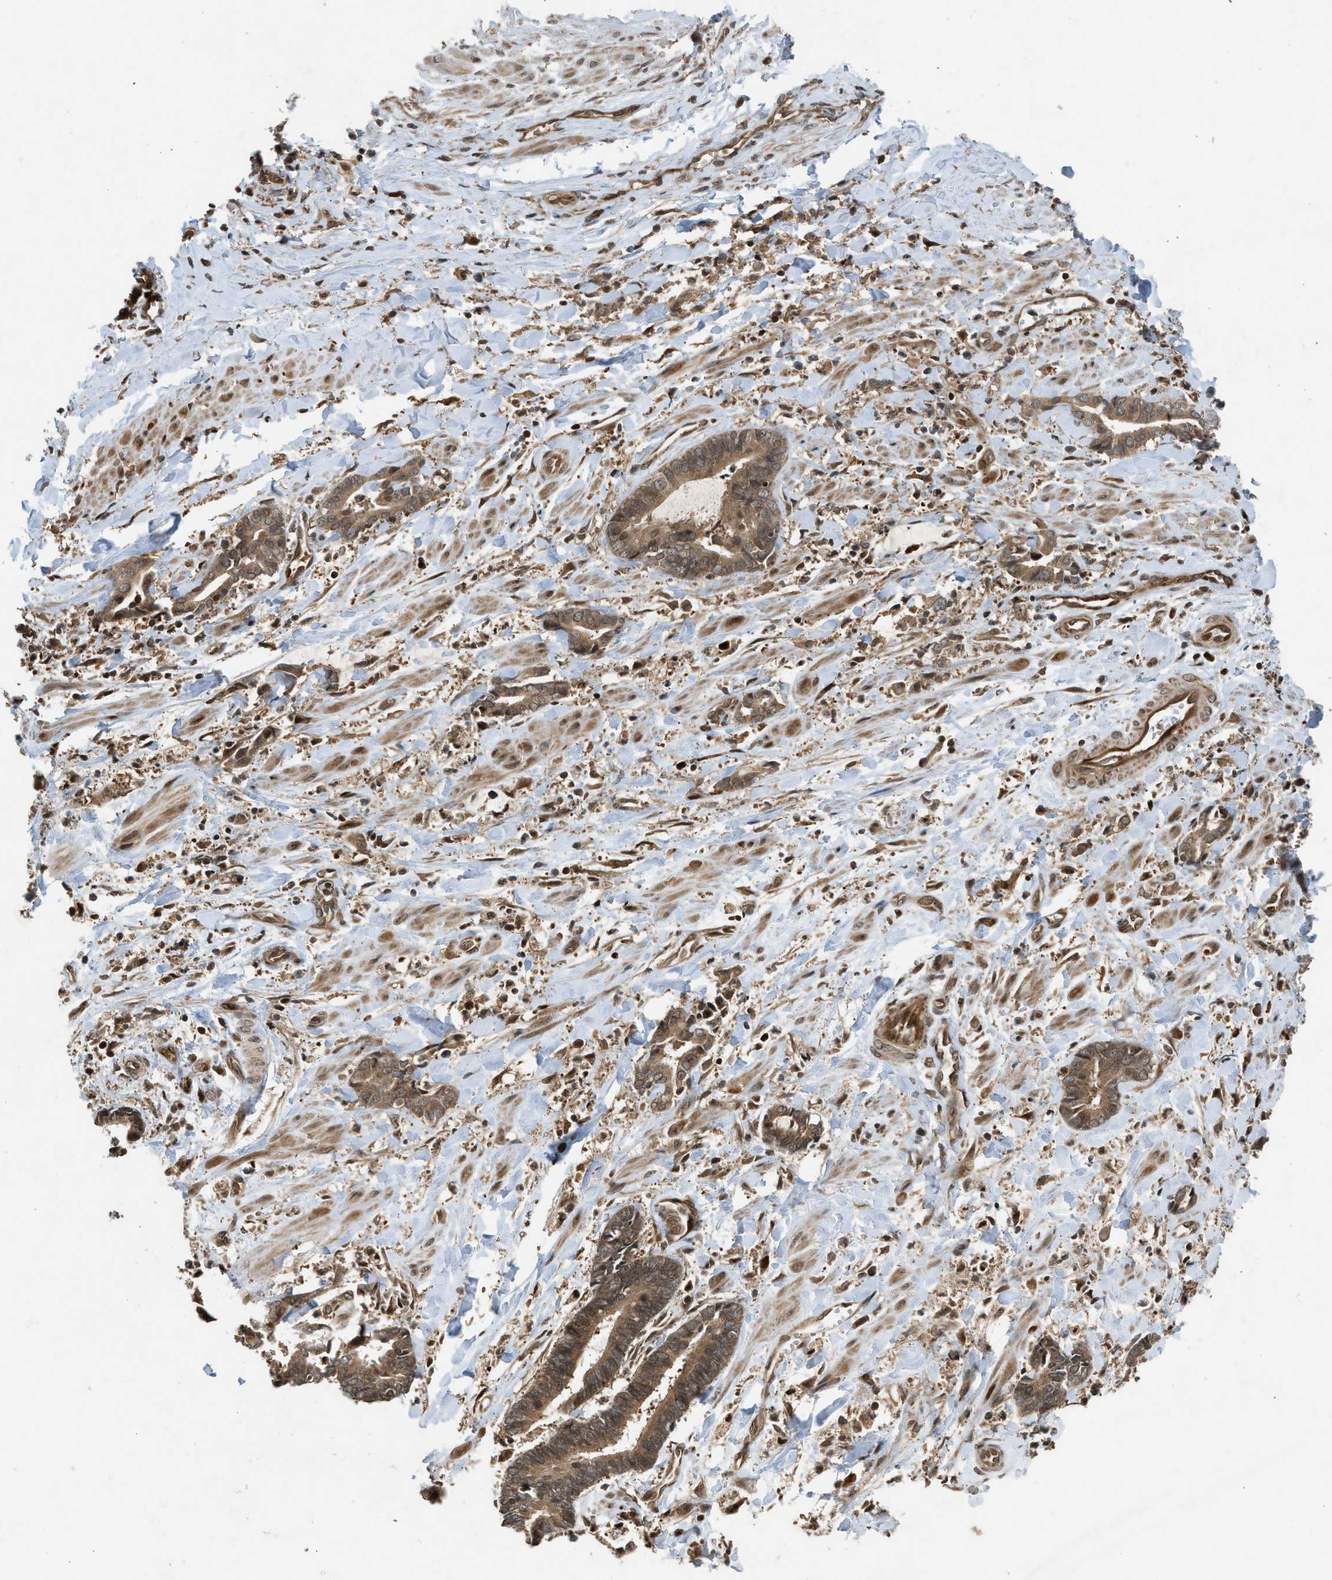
{"staining": {"intensity": "moderate", "quantity": ">75%", "location": "cytoplasmic/membranous"}, "tissue": "cervical cancer", "cell_type": "Tumor cells", "image_type": "cancer", "snomed": [{"axis": "morphology", "description": "Adenocarcinoma, NOS"}, {"axis": "topography", "description": "Cervix"}], "caption": "This is an image of immunohistochemistry (IHC) staining of cervical adenocarcinoma, which shows moderate positivity in the cytoplasmic/membranous of tumor cells.", "gene": "TXNL1", "patient": {"sex": "female", "age": 44}}